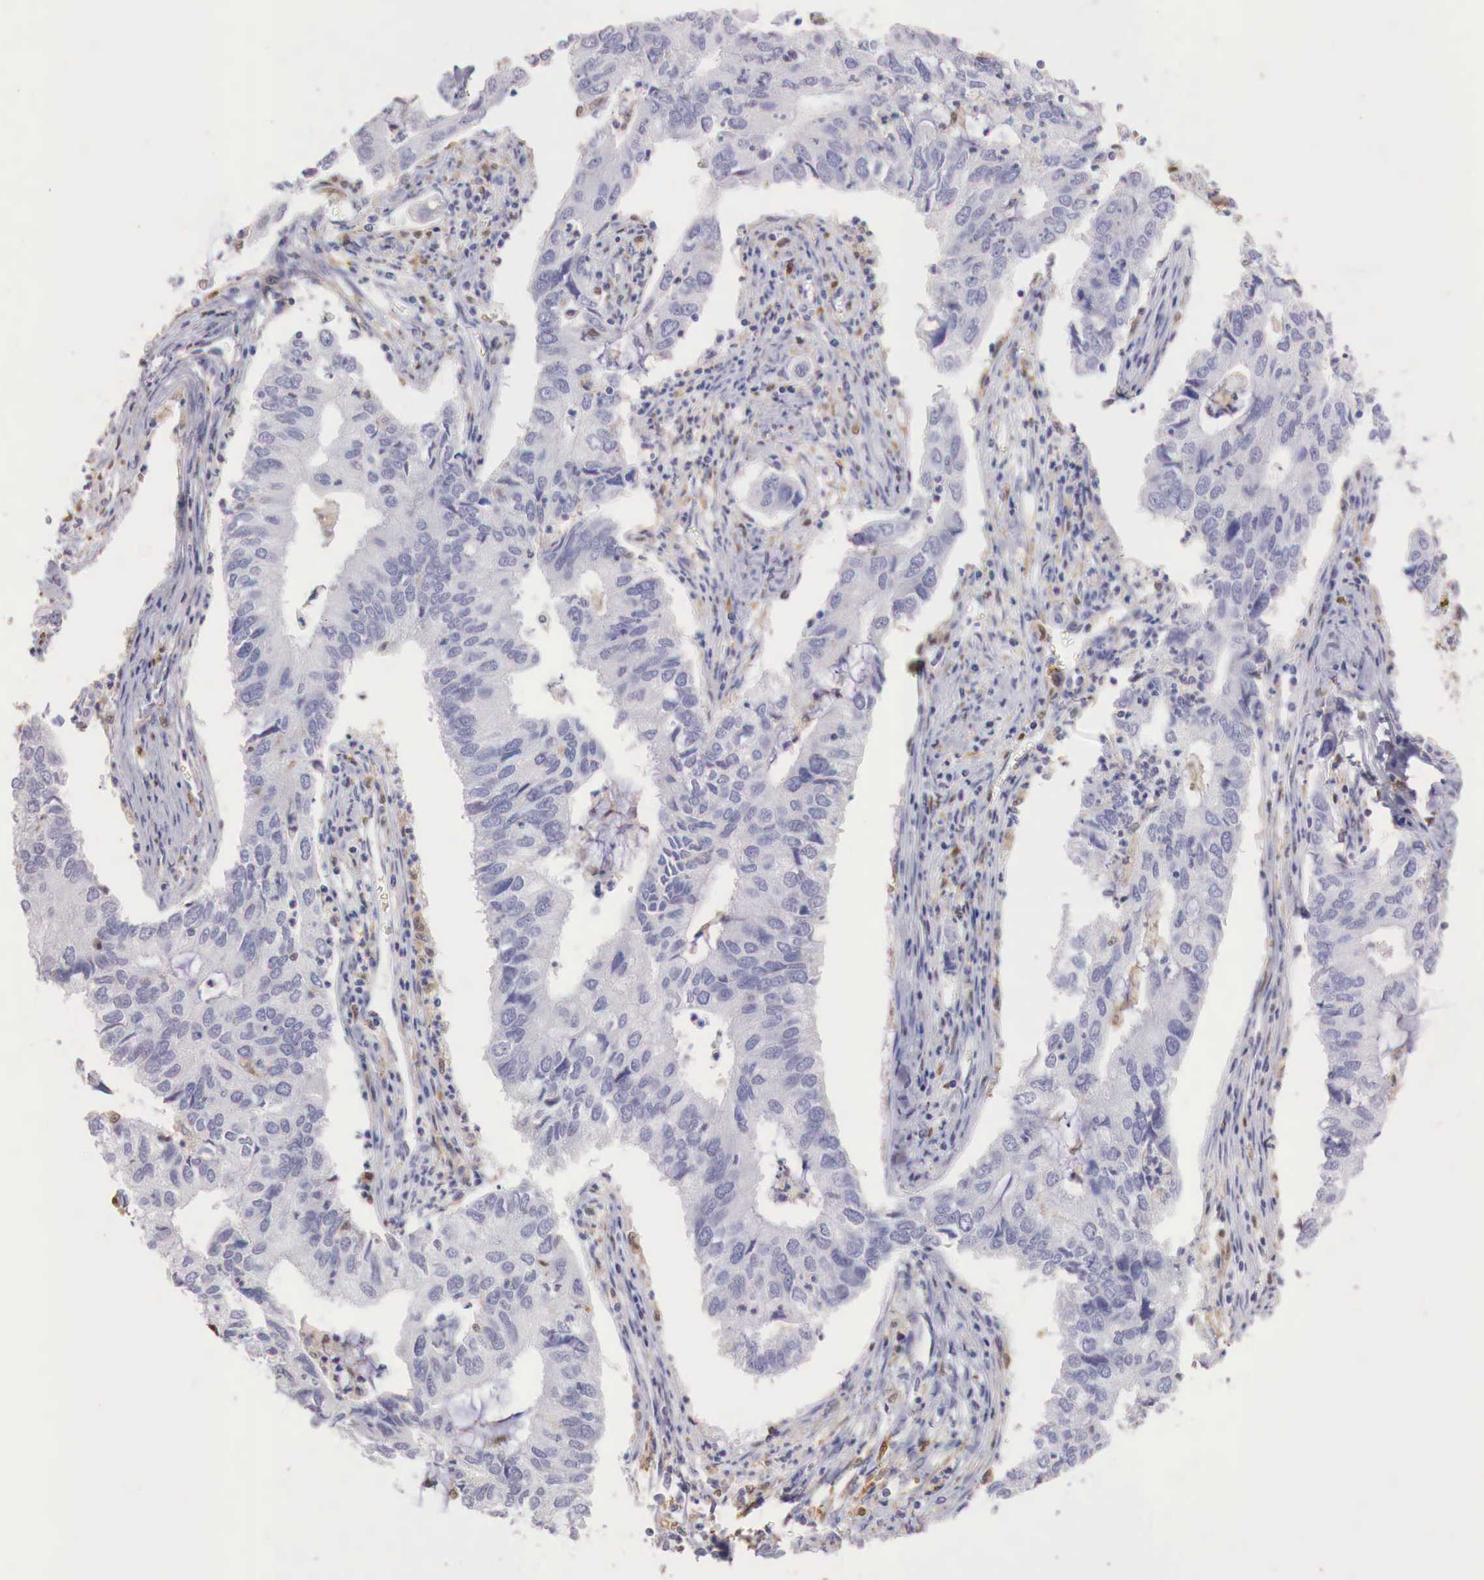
{"staining": {"intensity": "negative", "quantity": "none", "location": "none"}, "tissue": "lung cancer", "cell_type": "Tumor cells", "image_type": "cancer", "snomed": [{"axis": "morphology", "description": "Adenocarcinoma, NOS"}, {"axis": "topography", "description": "Lung"}], "caption": "DAB immunohistochemical staining of lung adenocarcinoma displays no significant staining in tumor cells. (DAB (3,3'-diaminobenzidine) immunohistochemistry (IHC), high magnification).", "gene": "RENBP", "patient": {"sex": "male", "age": 48}}